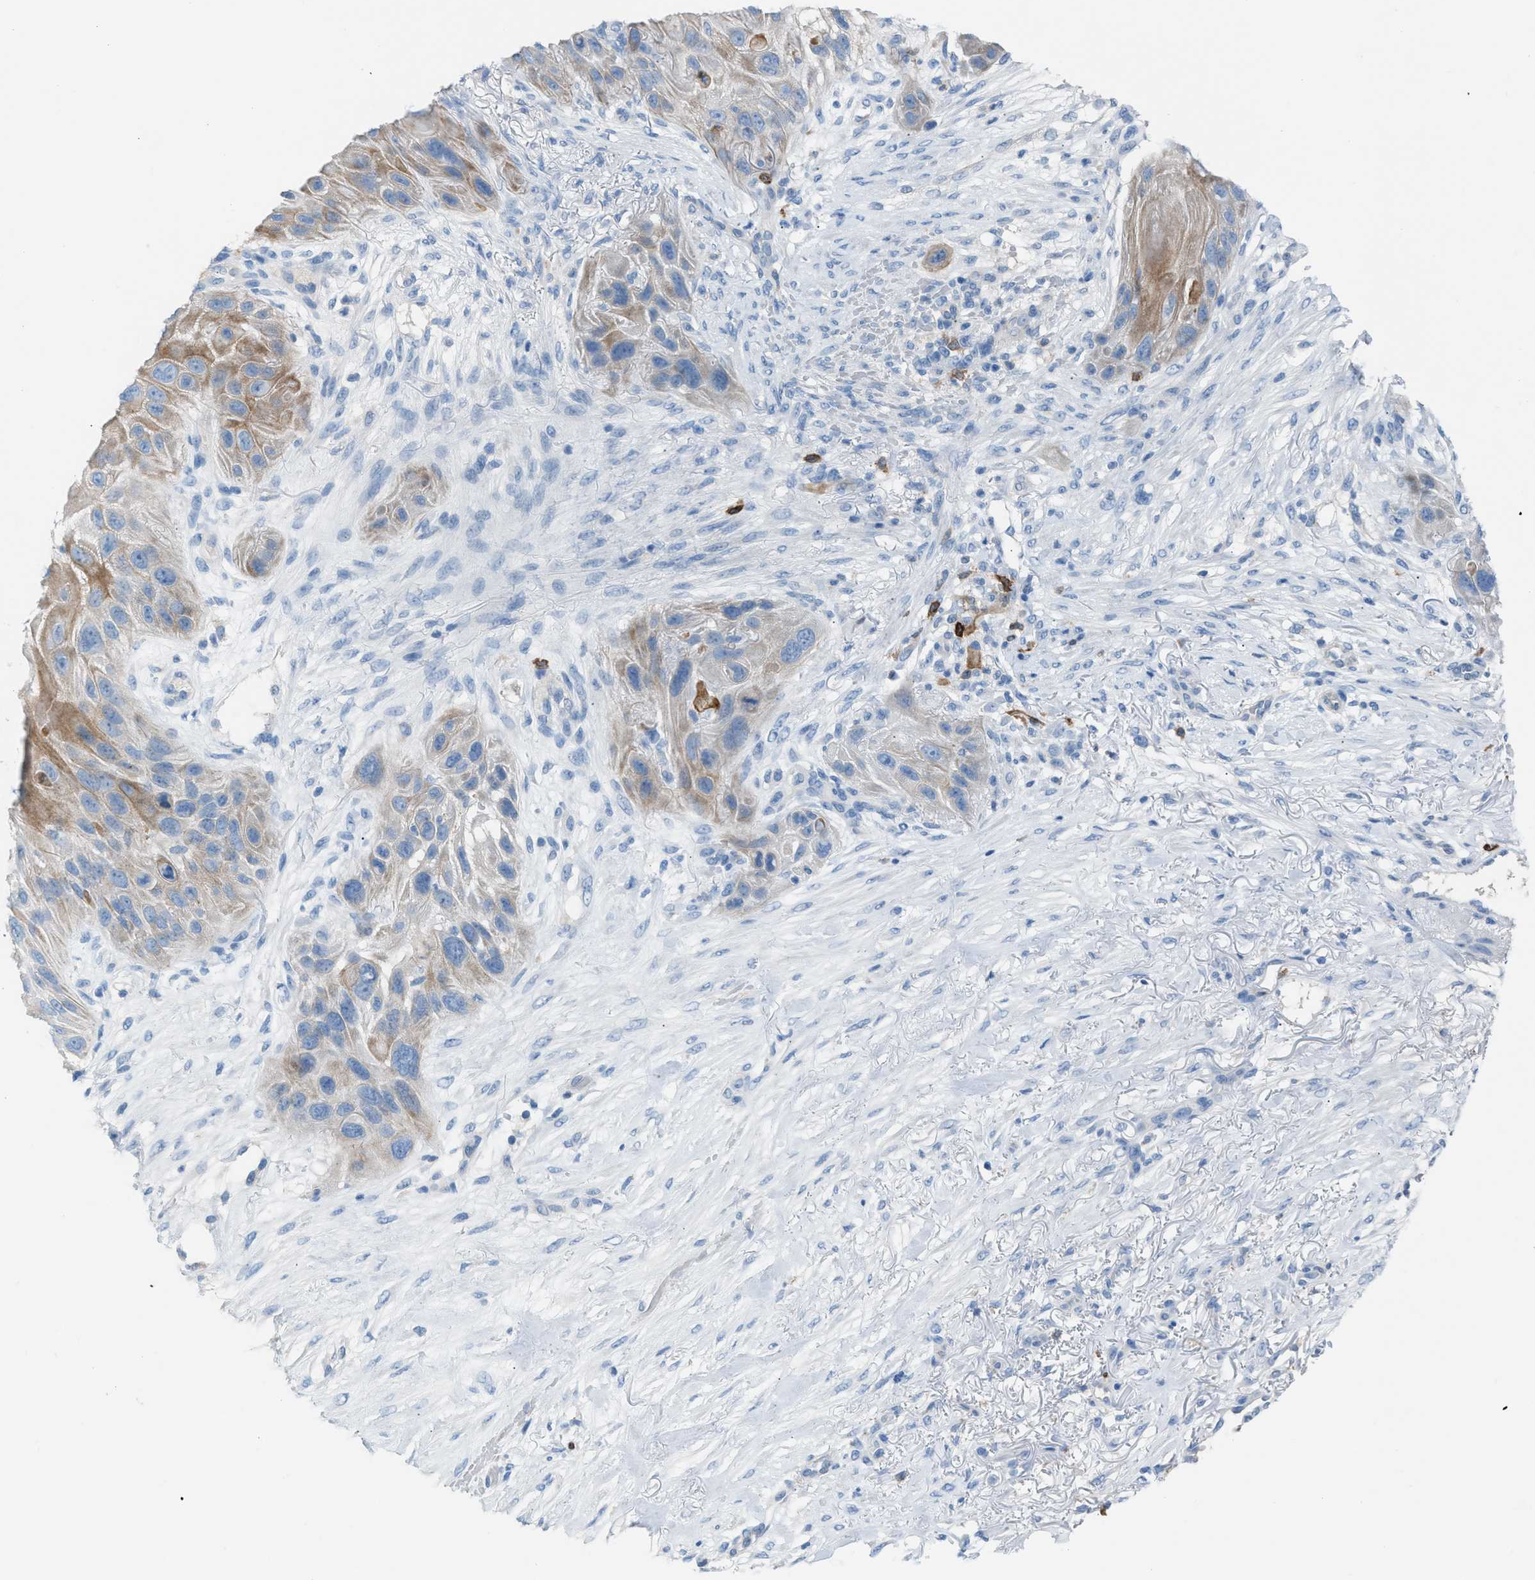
{"staining": {"intensity": "moderate", "quantity": "25%-75%", "location": "cytoplasmic/membranous"}, "tissue": "skin cancer", "cell_type": "Tumor cells", "image_type": "cancer", "snomed": [{"axis": "morphology", "description": "Squamous cell carcinoma, NOS"}, {"axis": "topography", "description": "Skin"}], "caption": "Approximately 25%-75% of tumor cells in squamous cell carcinoma (skin) reveal moderate cytoplasmic/membranous protein positivity as visualized by brown immunohistochemical staining.", "gene": "CLEC10A", "patient": {"sex": "female", "age": 77}}